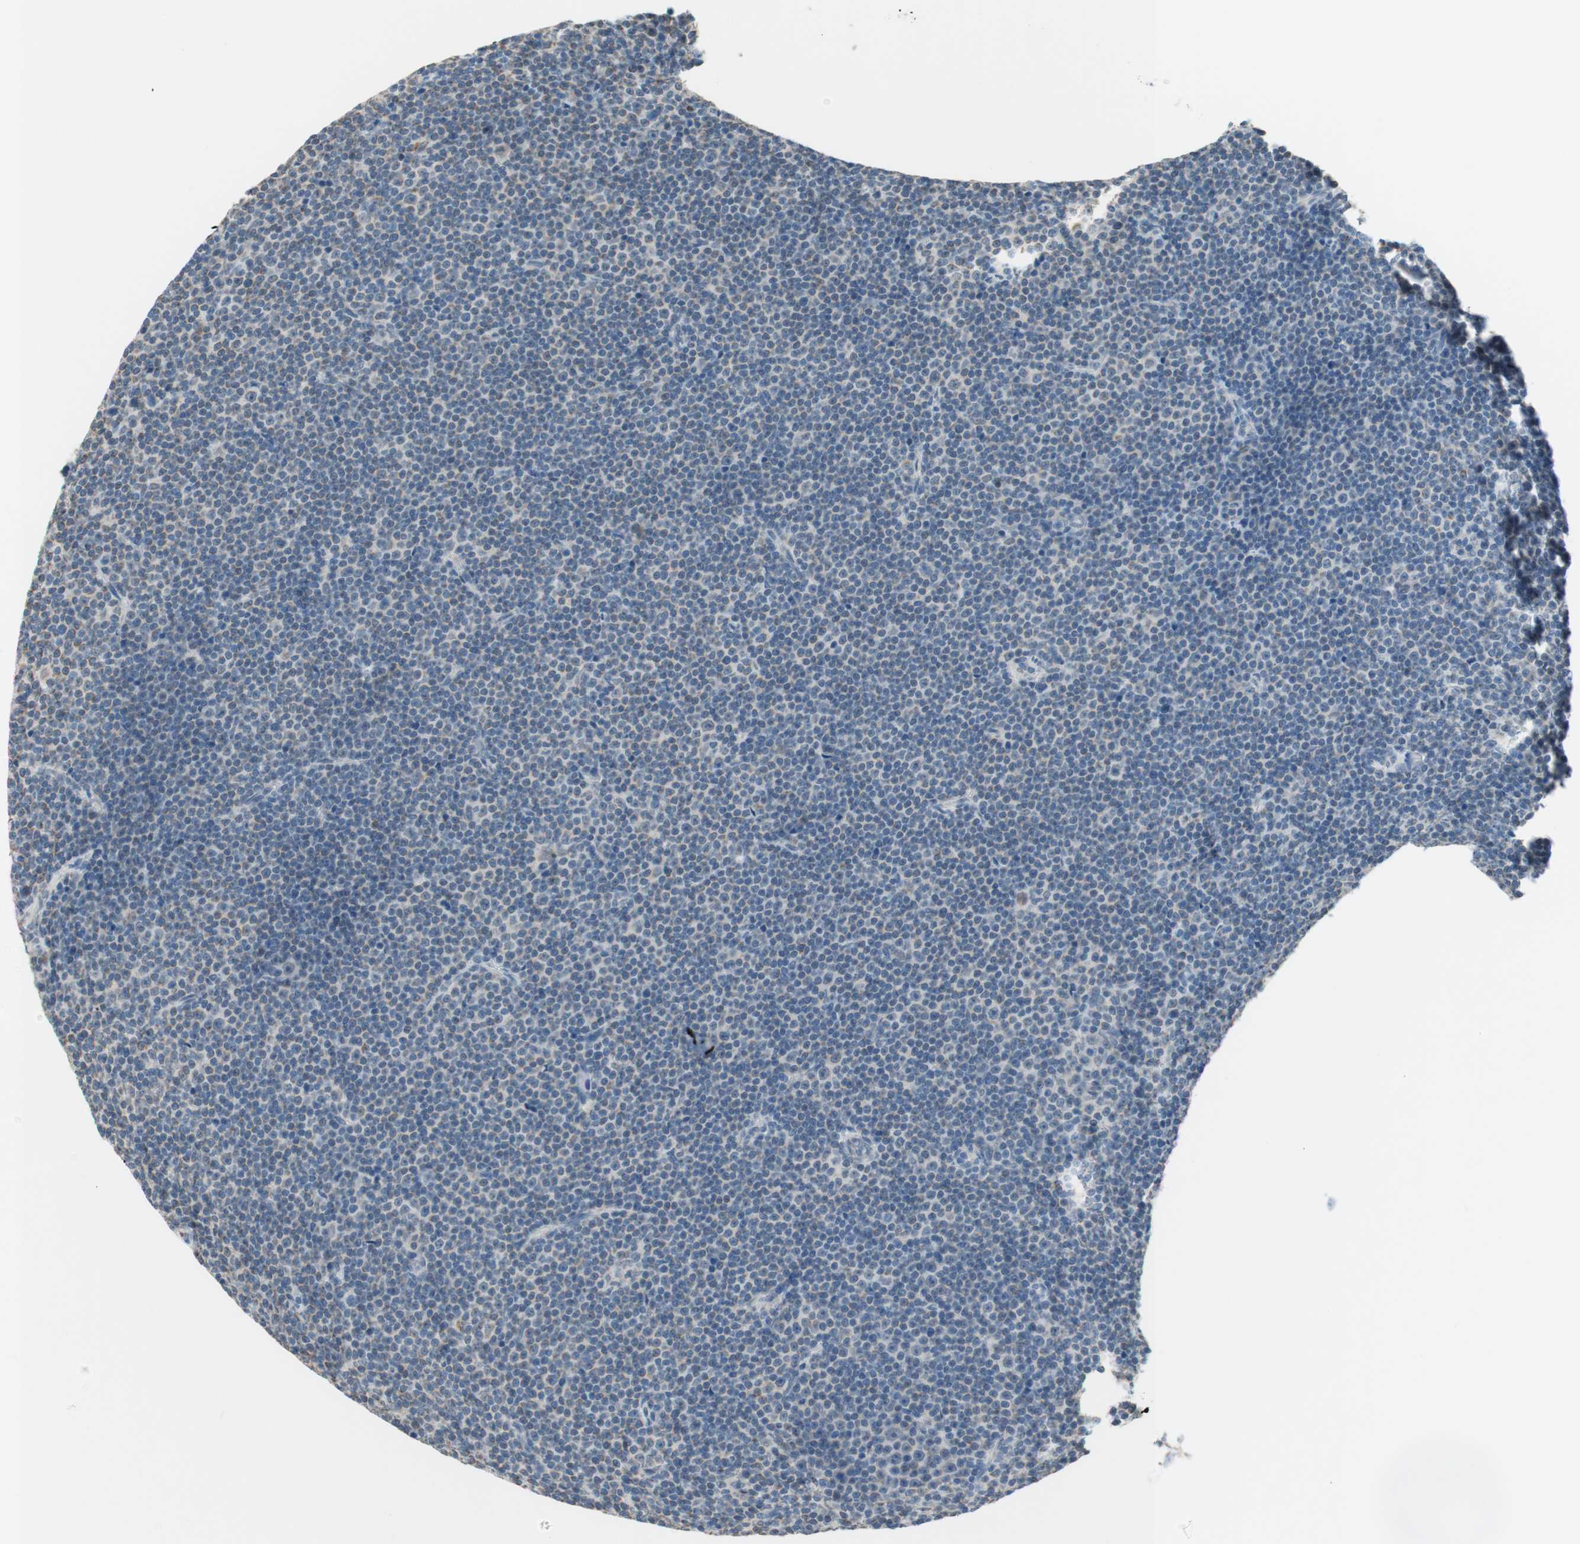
{"staining": {"intensity": "weak", "quantity": "<25%", "location": "cytoplasmic/membranous"}, "tissue": "lymphoma", "cell_type": "Tumor cells", "image_type": "cancer", "snomed": [{"axis": "morphology", "description": "Malignant lymphoma, non-Hodgkin's type, Low grade"}, {"axis": "topography", "description": "Lymph node"}], "caption": "Tumor cells show no significant protein expression in lymphoma.", "gene": "JPH1", "patient": {"sex": "female", "age": 67}}